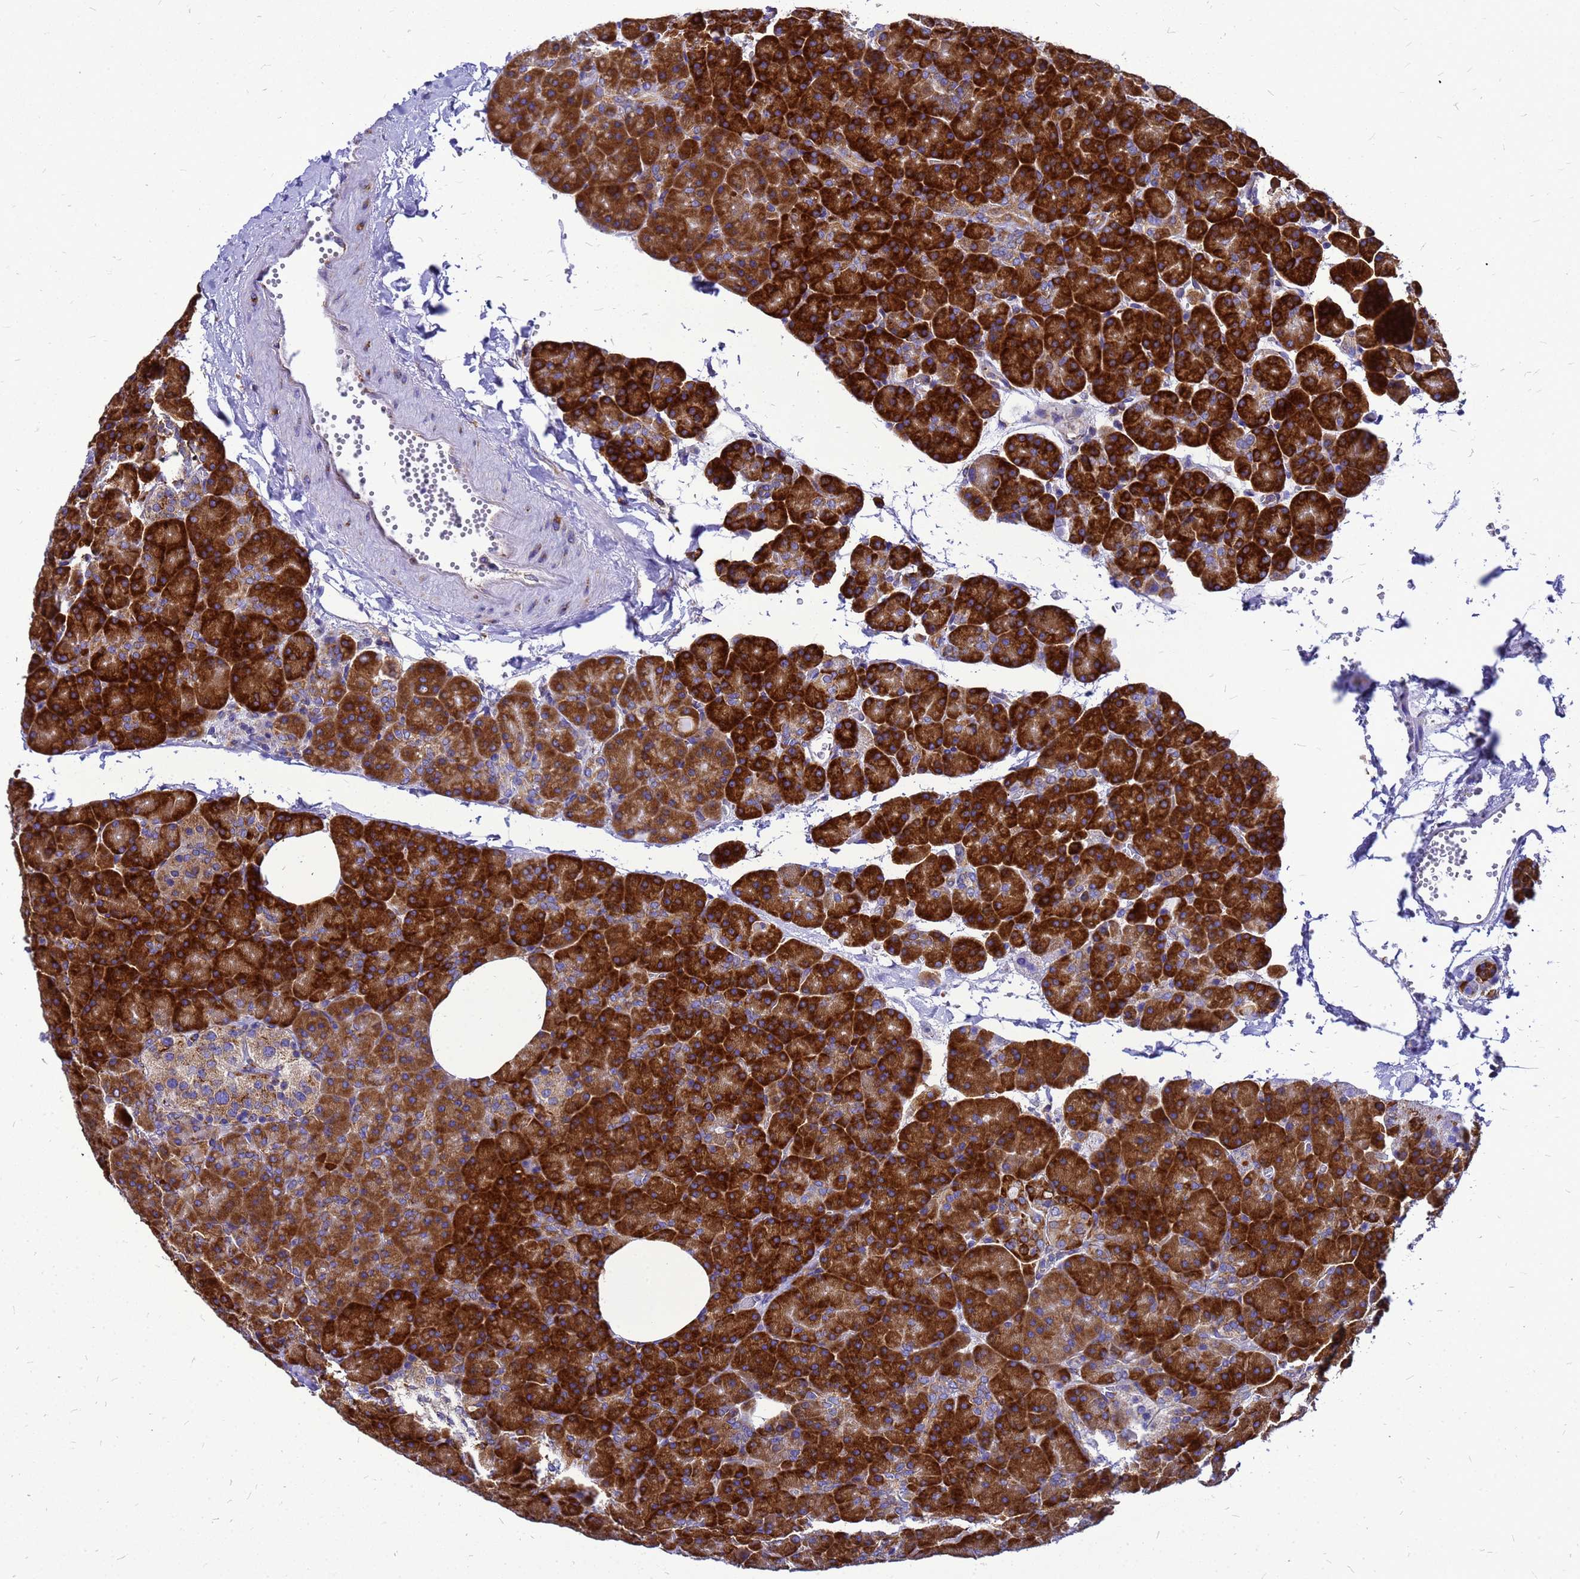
{"staining": {"intensity": "strong", "quantity": ">75%", "location": "cytoplasmic/membranous"}, "tissue": "pancreas", "cell_type": "Exocrine glandular cells", "image_type": "normal", "snomed": [{"axis": "morphology", "description": "Normal tissue, NOS"}, {"axis": "morphology", "description": "Carcinoid, malignant, NOS"}, {"axis": "topography", "description": "Pancreas"}], "caption": "Exocrine glandular cells exhibit strong cytoplasmic/membranous expression in approximately >75% of cells in normal pancreas.", "gene": "EEF1D", "patient": {"sex": "female", "age": 35}}